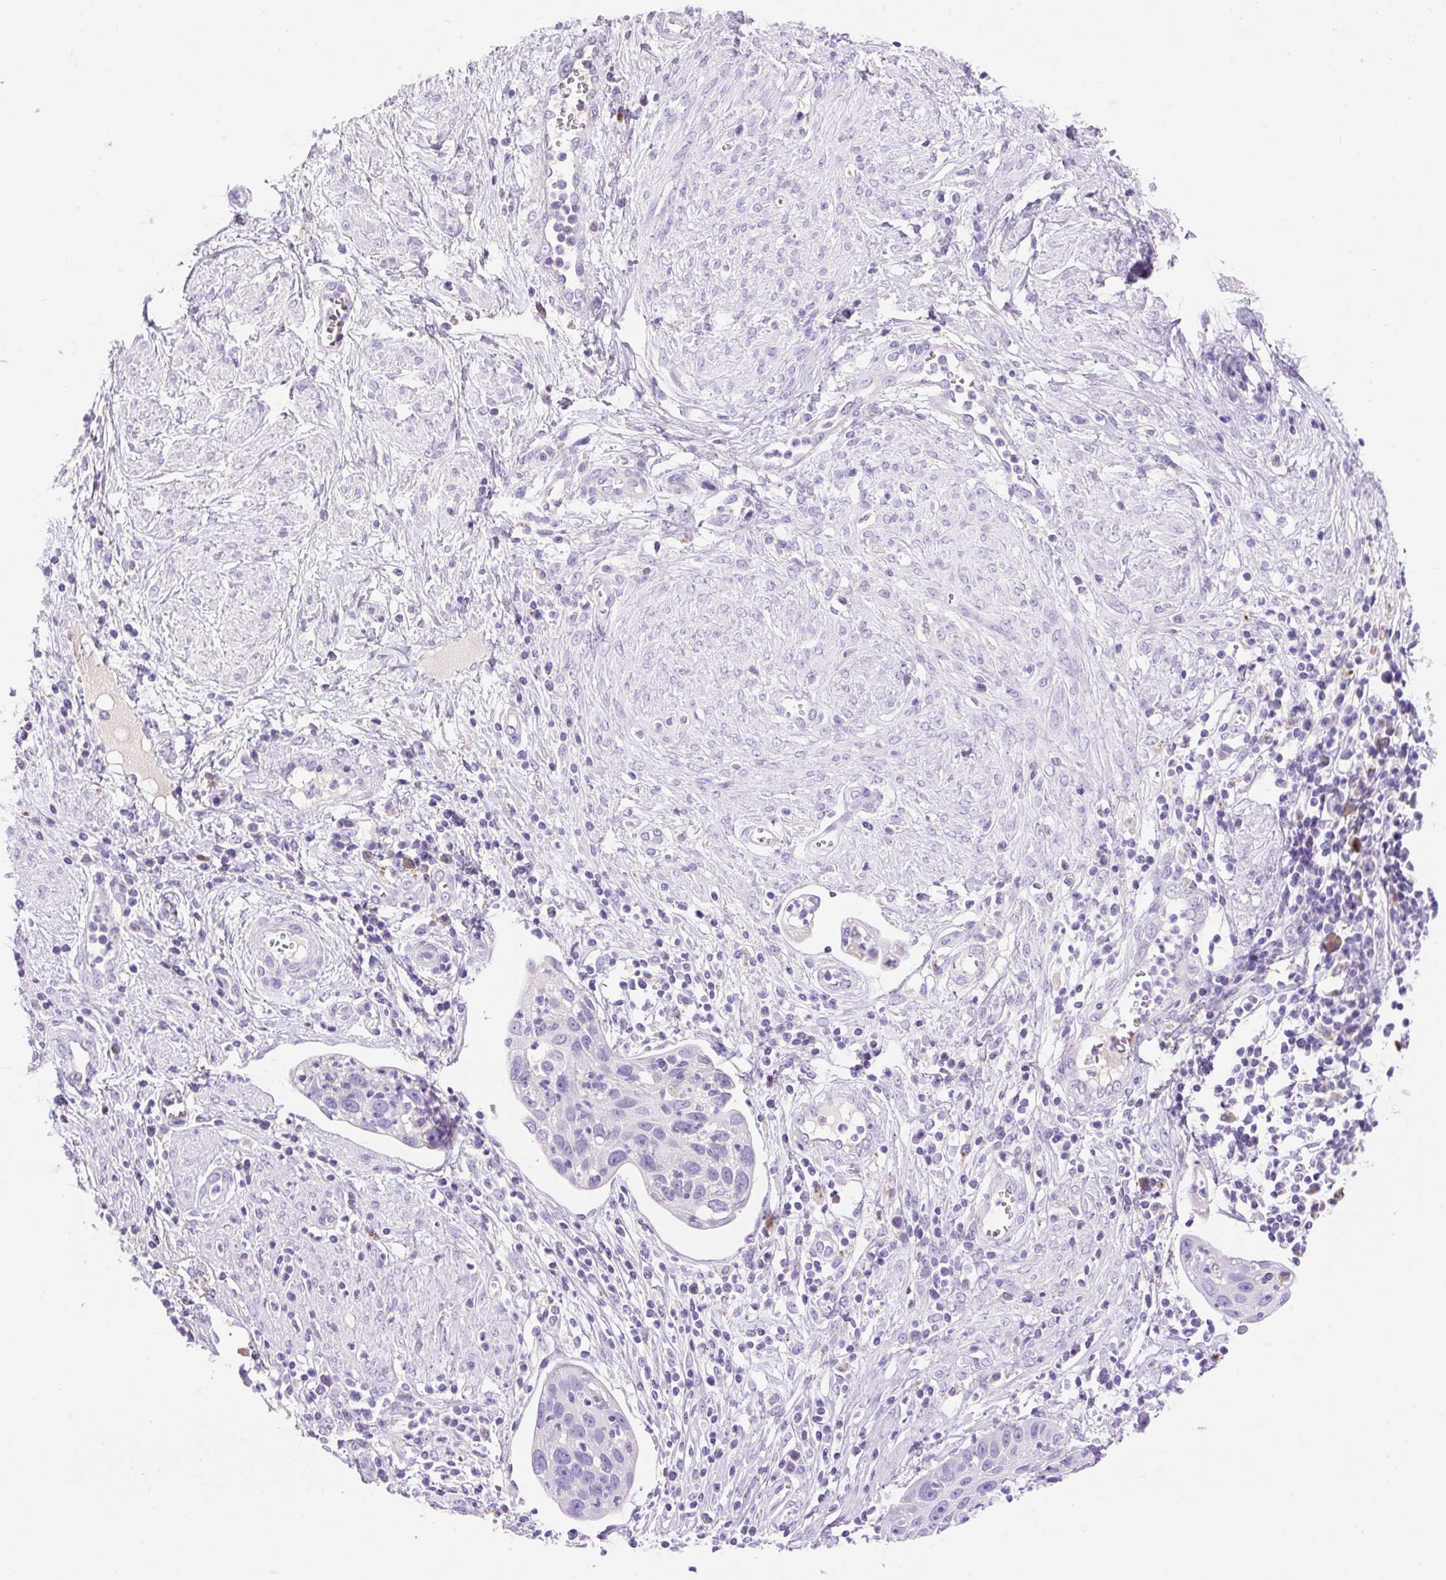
{"staining": {"intensity": "negative", "quantity": "none", "location": "none"}, "tissue": "cervical cancer", "cell_type": "Tumor cells", "image_type": "cancer", "snomed": [{"axis": "morphology", "description": "Squamous cell carcinoma, NOS"}, {"axis": "topography", "description": "Cervix"}], "caption": "Immunohistochemistry (IHC) of human cervical cancer (squamous cell carcinoma) displays no expression in tumor cells. (DAB immunohistochemistry (IHC), high magnification).", "gene": "HEXB", "patient": {"sex": "female", "age": 36}}